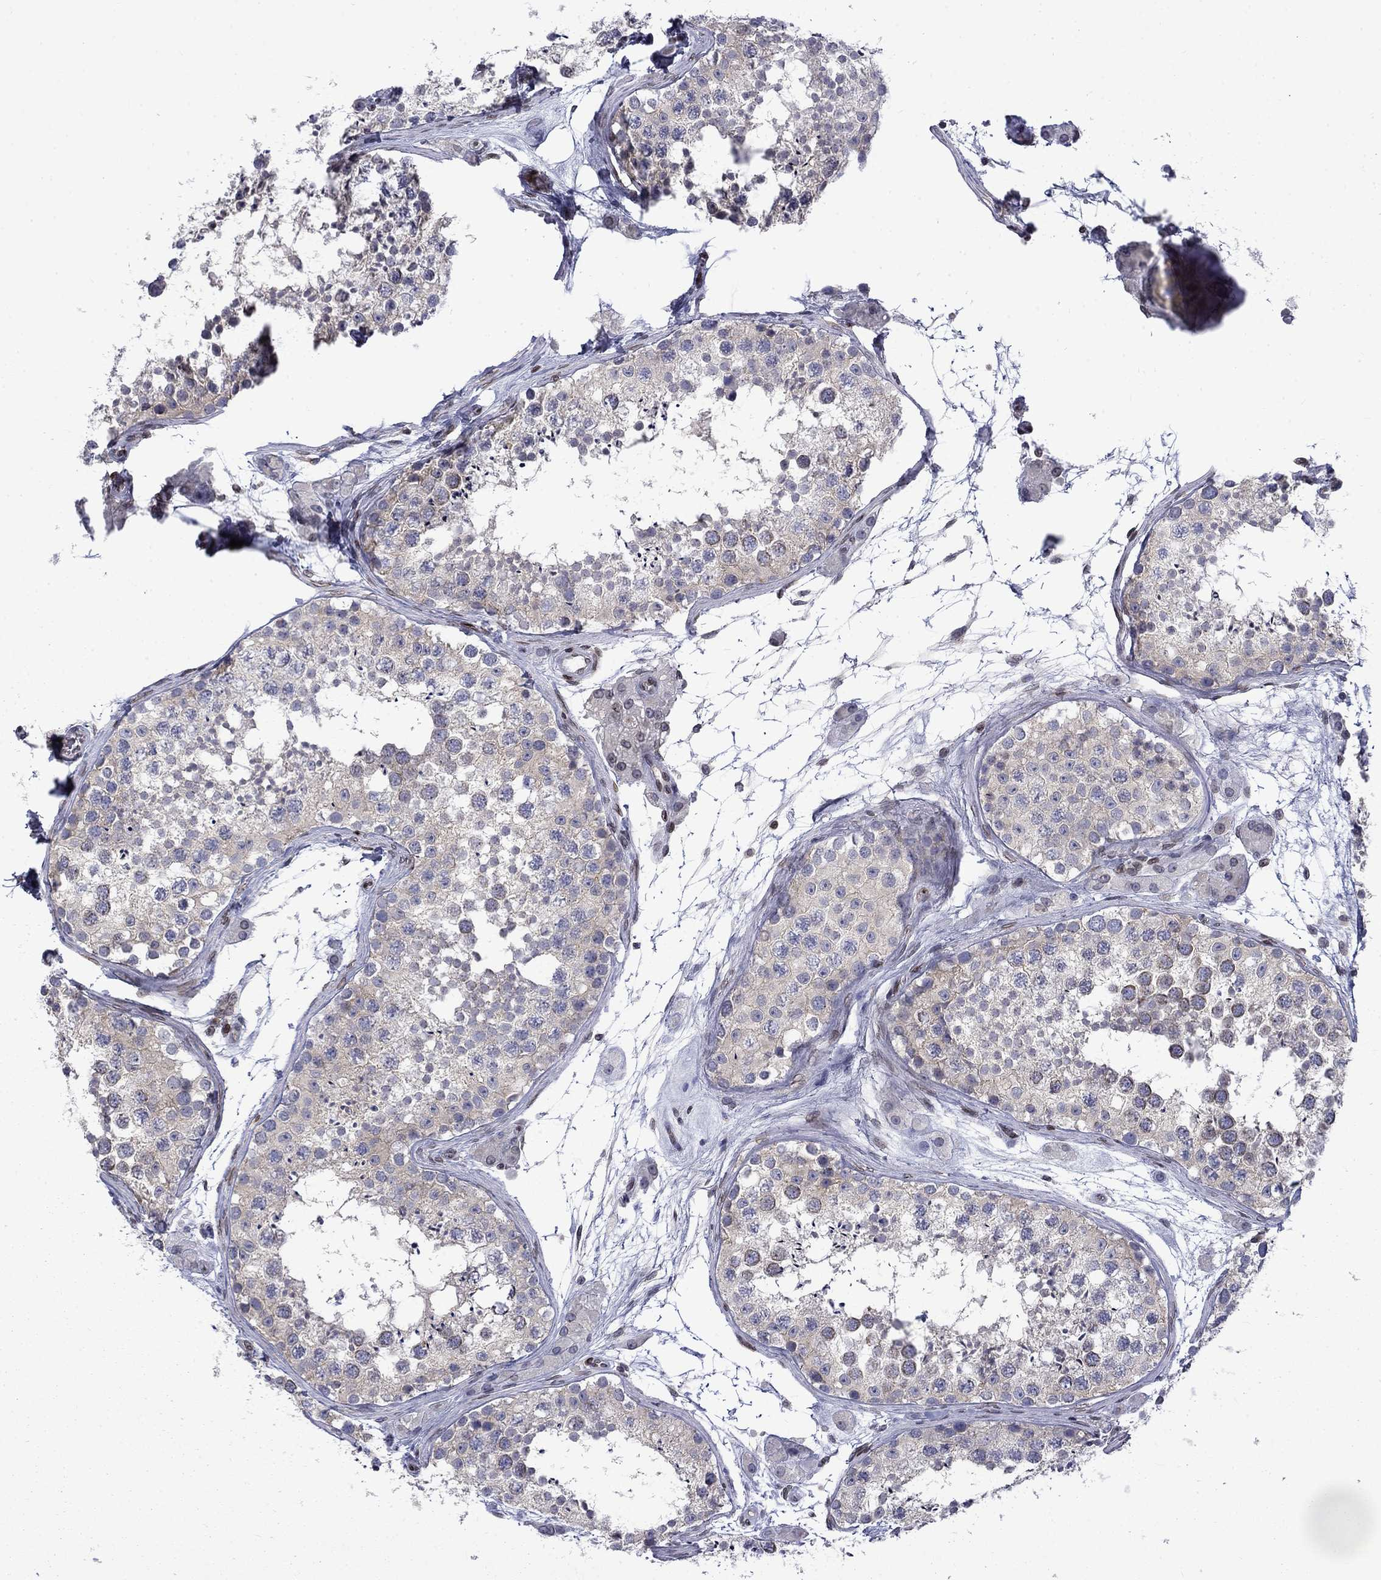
{"staining": {"intensity": "negative", "quantity": "none", "location": "none"}, "tissue": "testis", "cell_type": "Cells in seminiferous ducts", "image_type": "normal", "snomed": [{"axis": "morphology", "description": "Normal tissue, NOS"}, {"axis": "topography", "description": "Testis"}], "caption": "Immunohistochemical staining of unremarkable human testis demonstrates no significant staining in cells in seminiferous ducts.", "gene": "SLA", "patient": {"sex": "male", "age": 41}}